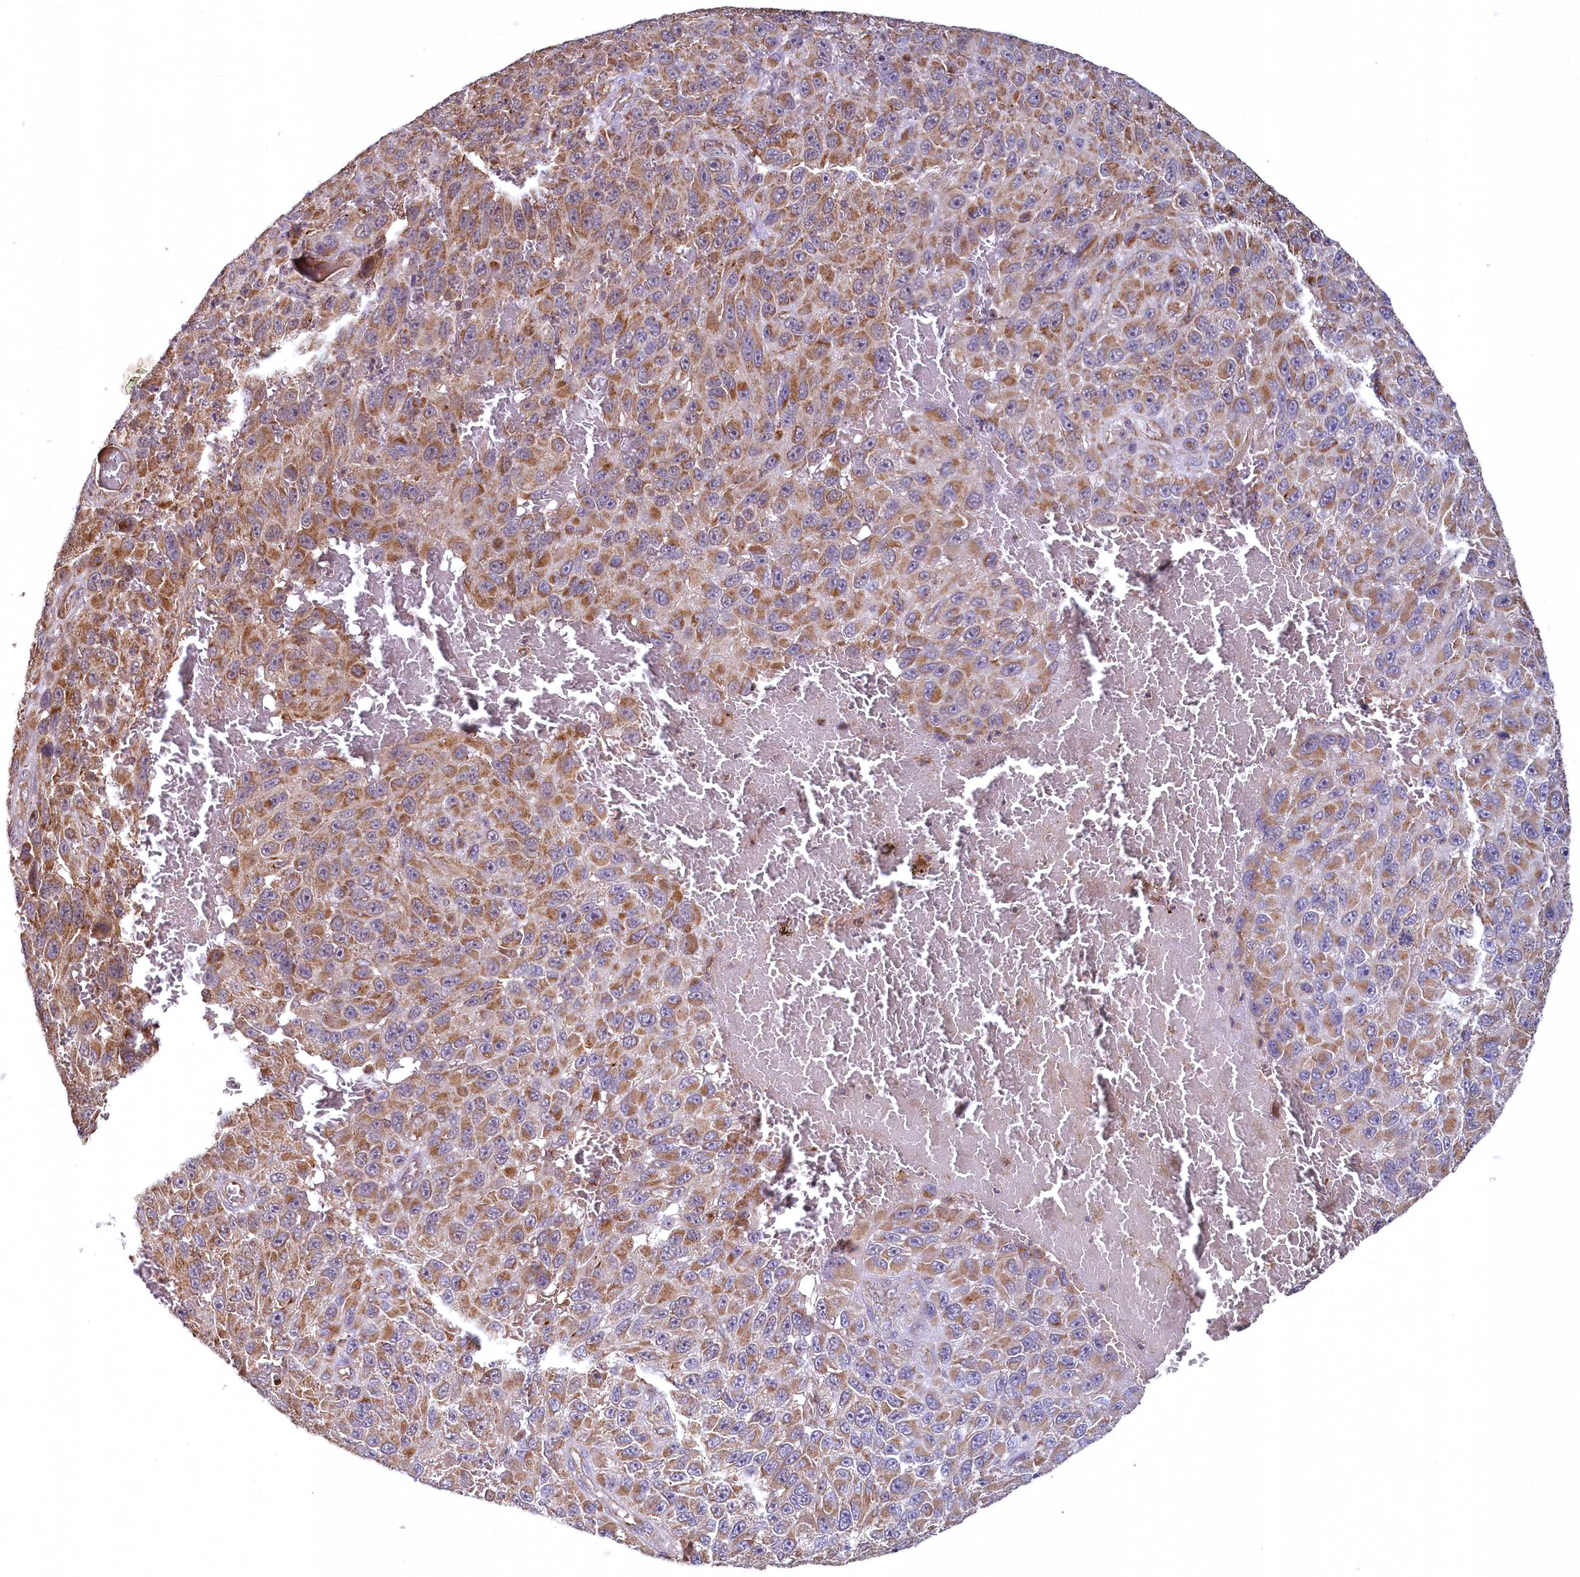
{"staining": {"intensity": "moderate", "quantity": ">75%", "location": "cytoplasmic/membranous"}, "tissue": "melanoma", "cell_type": "Tumor cells", "image_type": "cancer", "snomed": [{"axis": "morphology", "description": "Normal tissue, NOS"}, {"axis": "morphology", "description": "Malignant melanoma, NOS"}, {"axis": "topography", "description": "Skin"}], "caption": "Brown immunohistochemical staining in human melanoma displays moderate cytoplasmic/membranous staining in approximately >75% of tumor cells. The protein is shown in brown color, while the nuclei are stained blue.", "gene": "METTL4", "patient": {"sex": "female", "age": 96}}